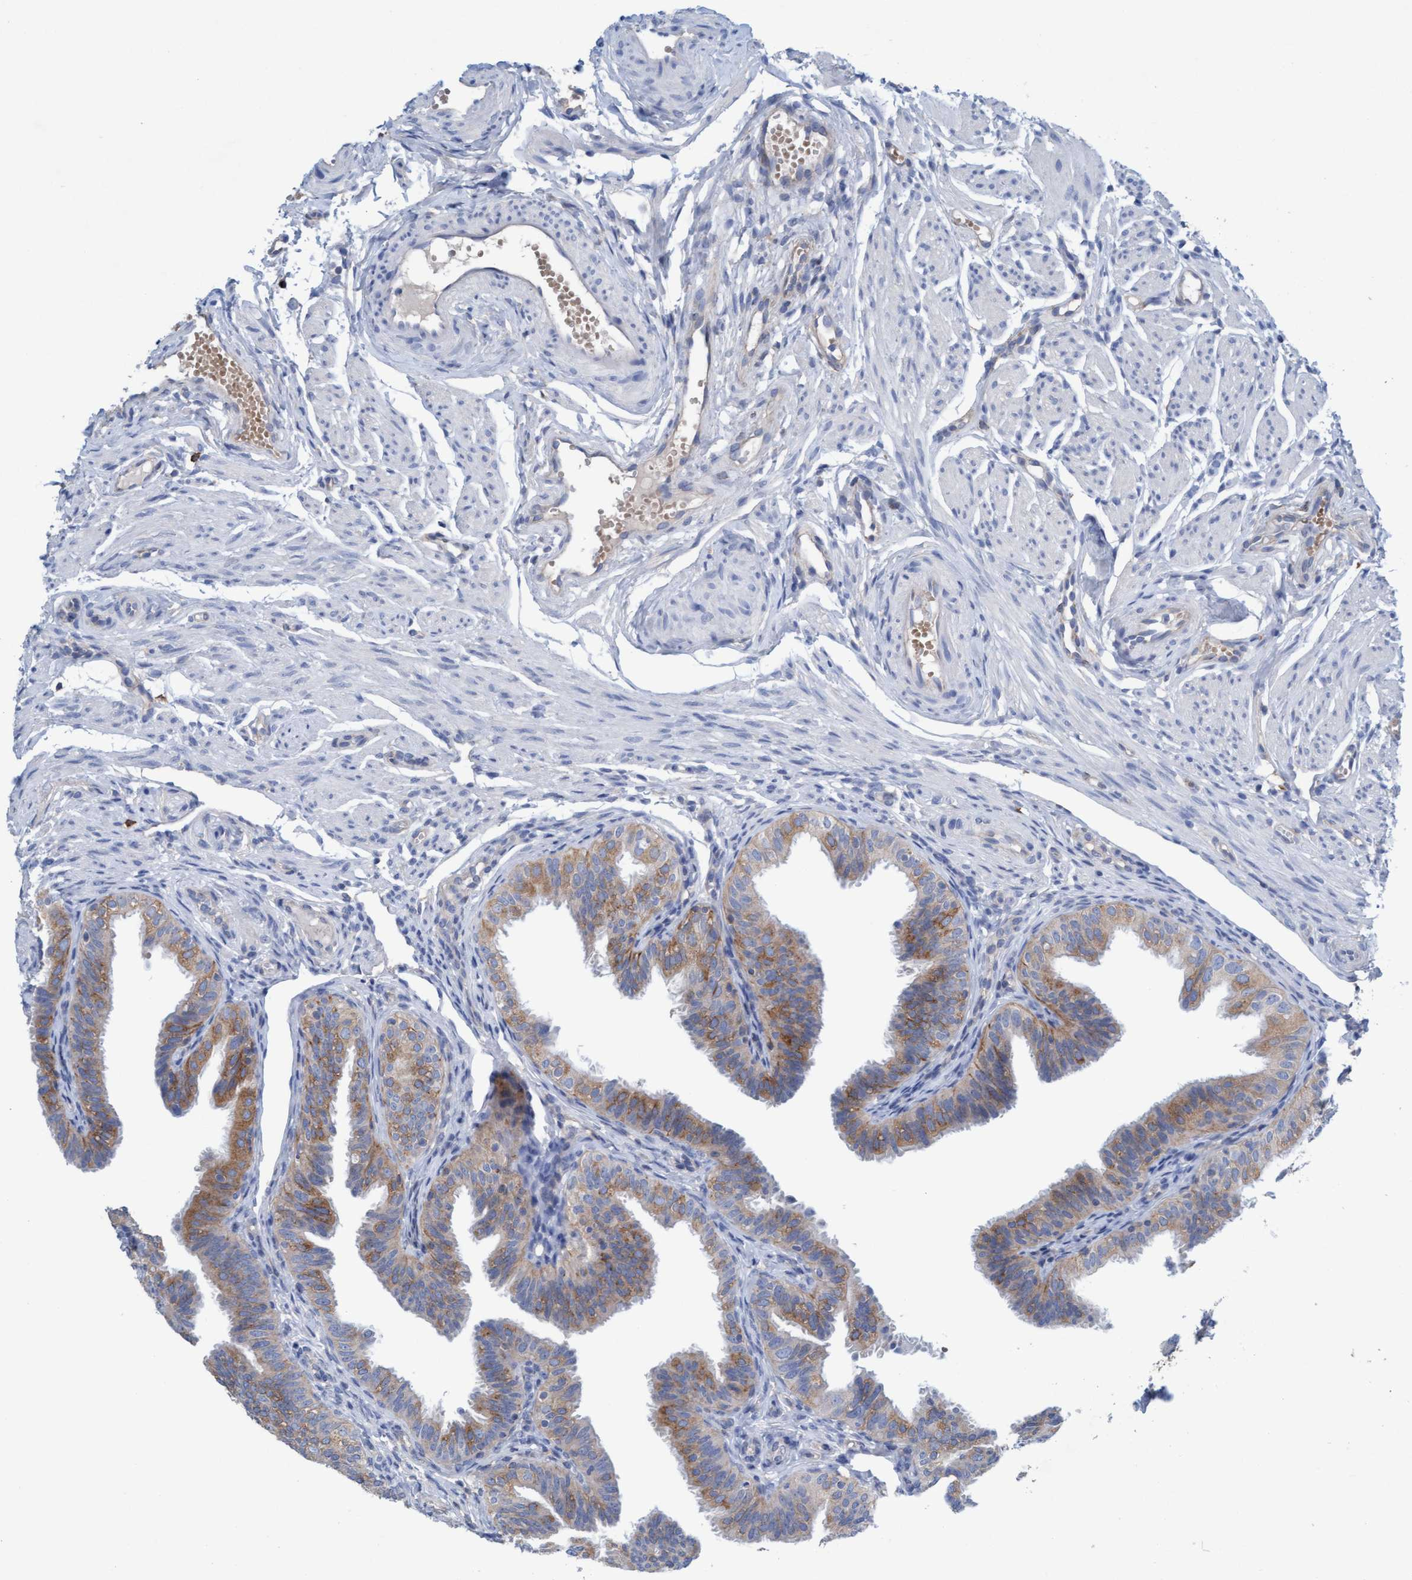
{"staining": {"intensity": "moderate", "quantity": ">75%", "location": "cytoplasmic/membranous"}, "tissue": "fallopian tube", "cell_type": "Glandular cells", "image_type": "normal", "snomed": [{"axis": "morphology", "description": "Normal tissue, NOS"}, {"axis": "topography", "description": "Fallopian tube"}], "caption": "The histopathology image shows immunohistochemical staining of unremarkable fallopian tube. There is moderate cytoplasmic/membranous positivity is appreciated in approximately >75% of glandular cells. (brown staining indicates protein expression, while blue staining denotes nuclei).", "gene": "SIGIRR", "patient": {"sex": "female", "age": 35}}